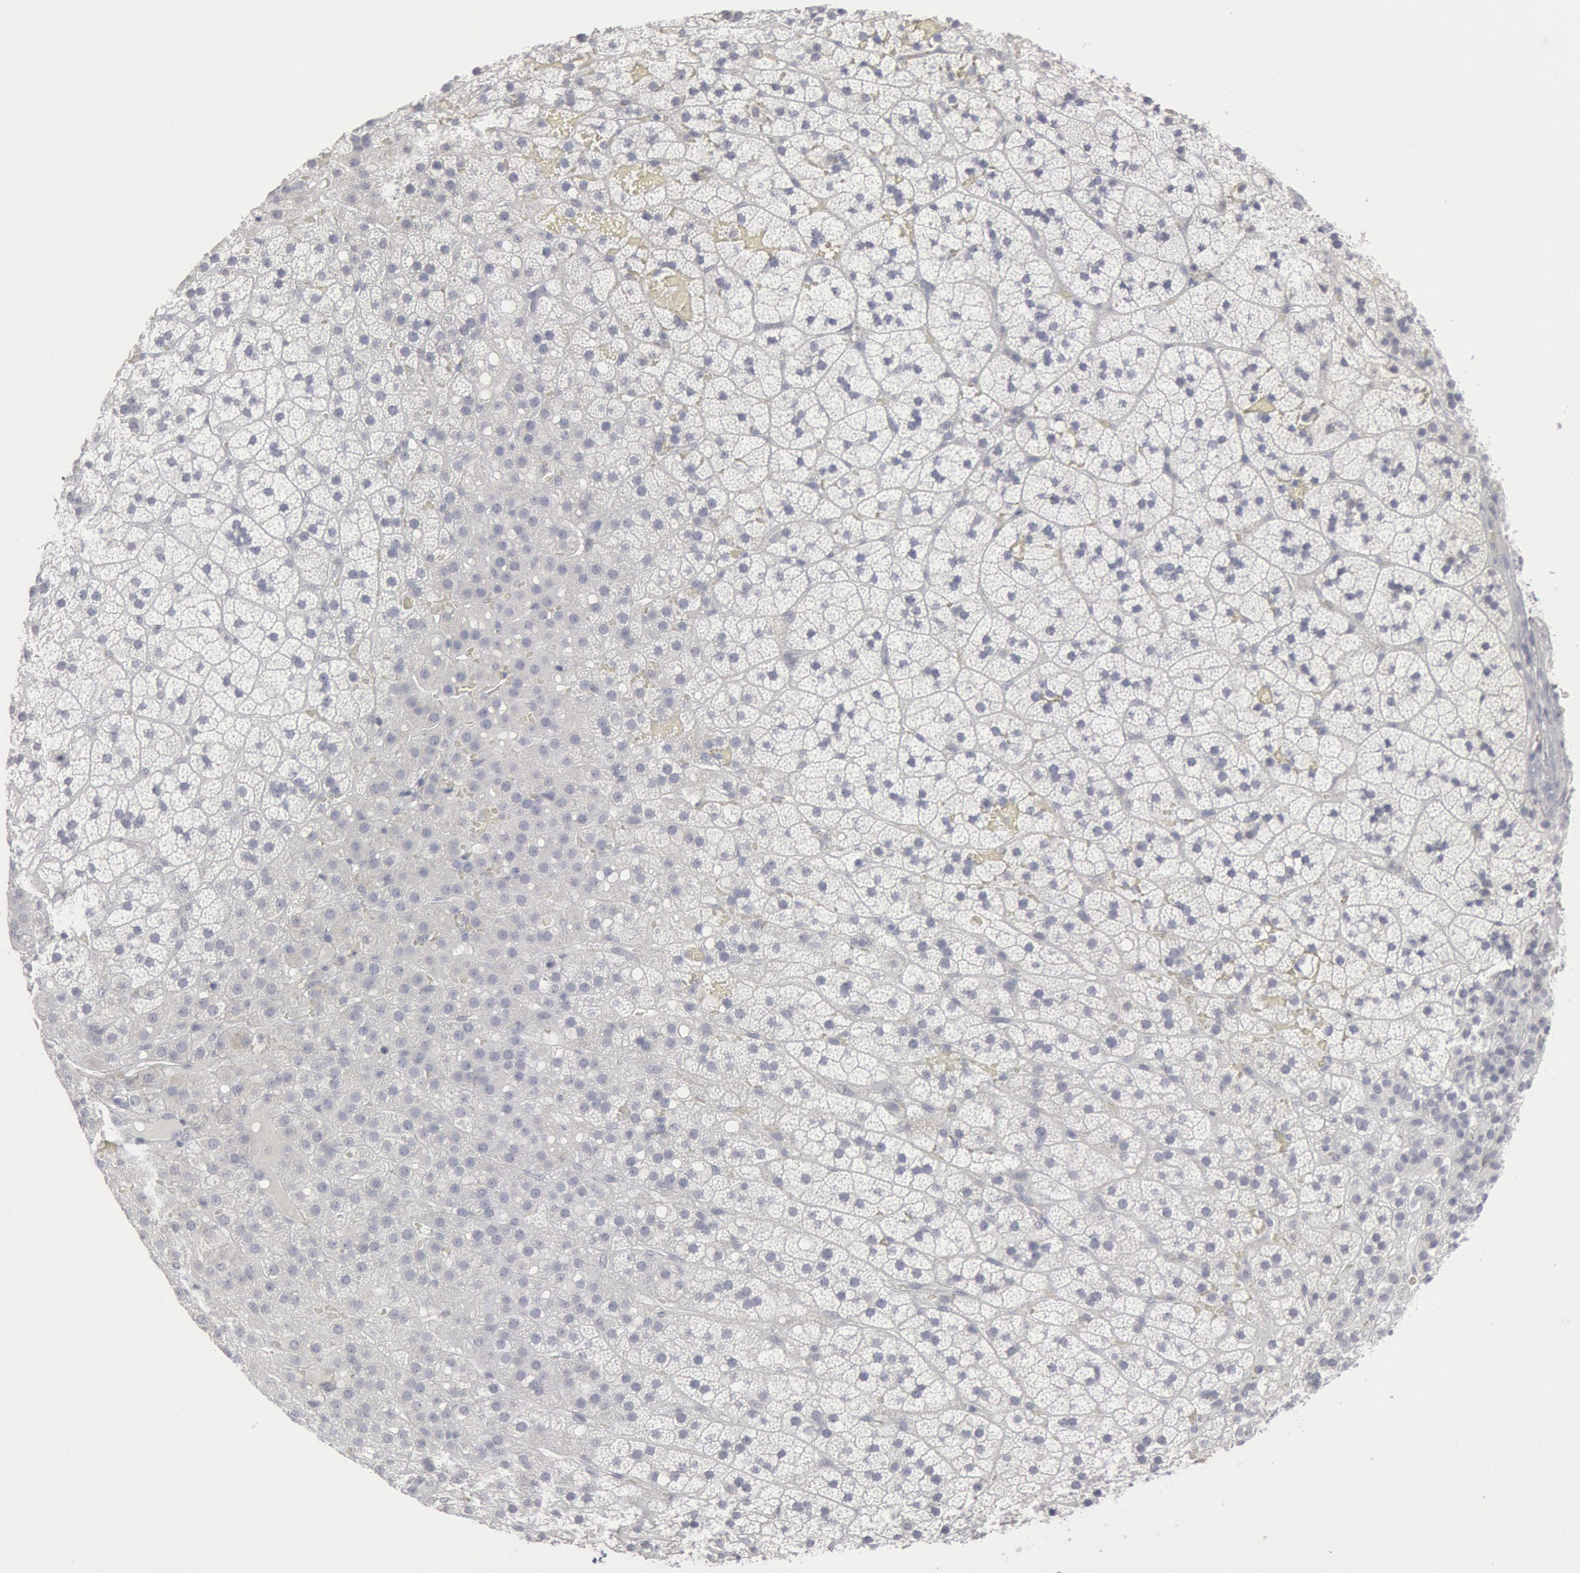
{"staining": {"intensity": "negative", "quantity": "none", "location": "none"}, "tissue": "adrenal gland", "cell_type": "Glandular cells", "image_type": "normal", "snomed": [{"axis": "morphology", "description": "Normal tissue, NOS"}, {"axis": "topography", "description": "Adrenal gland"}], "caption": "Immunohistochemical staining of unremarkable human adrenal gland displays no significant positivity in glandular cells.", "gene": "DMC1", "patient": {"sex": "male", "age": 35}}